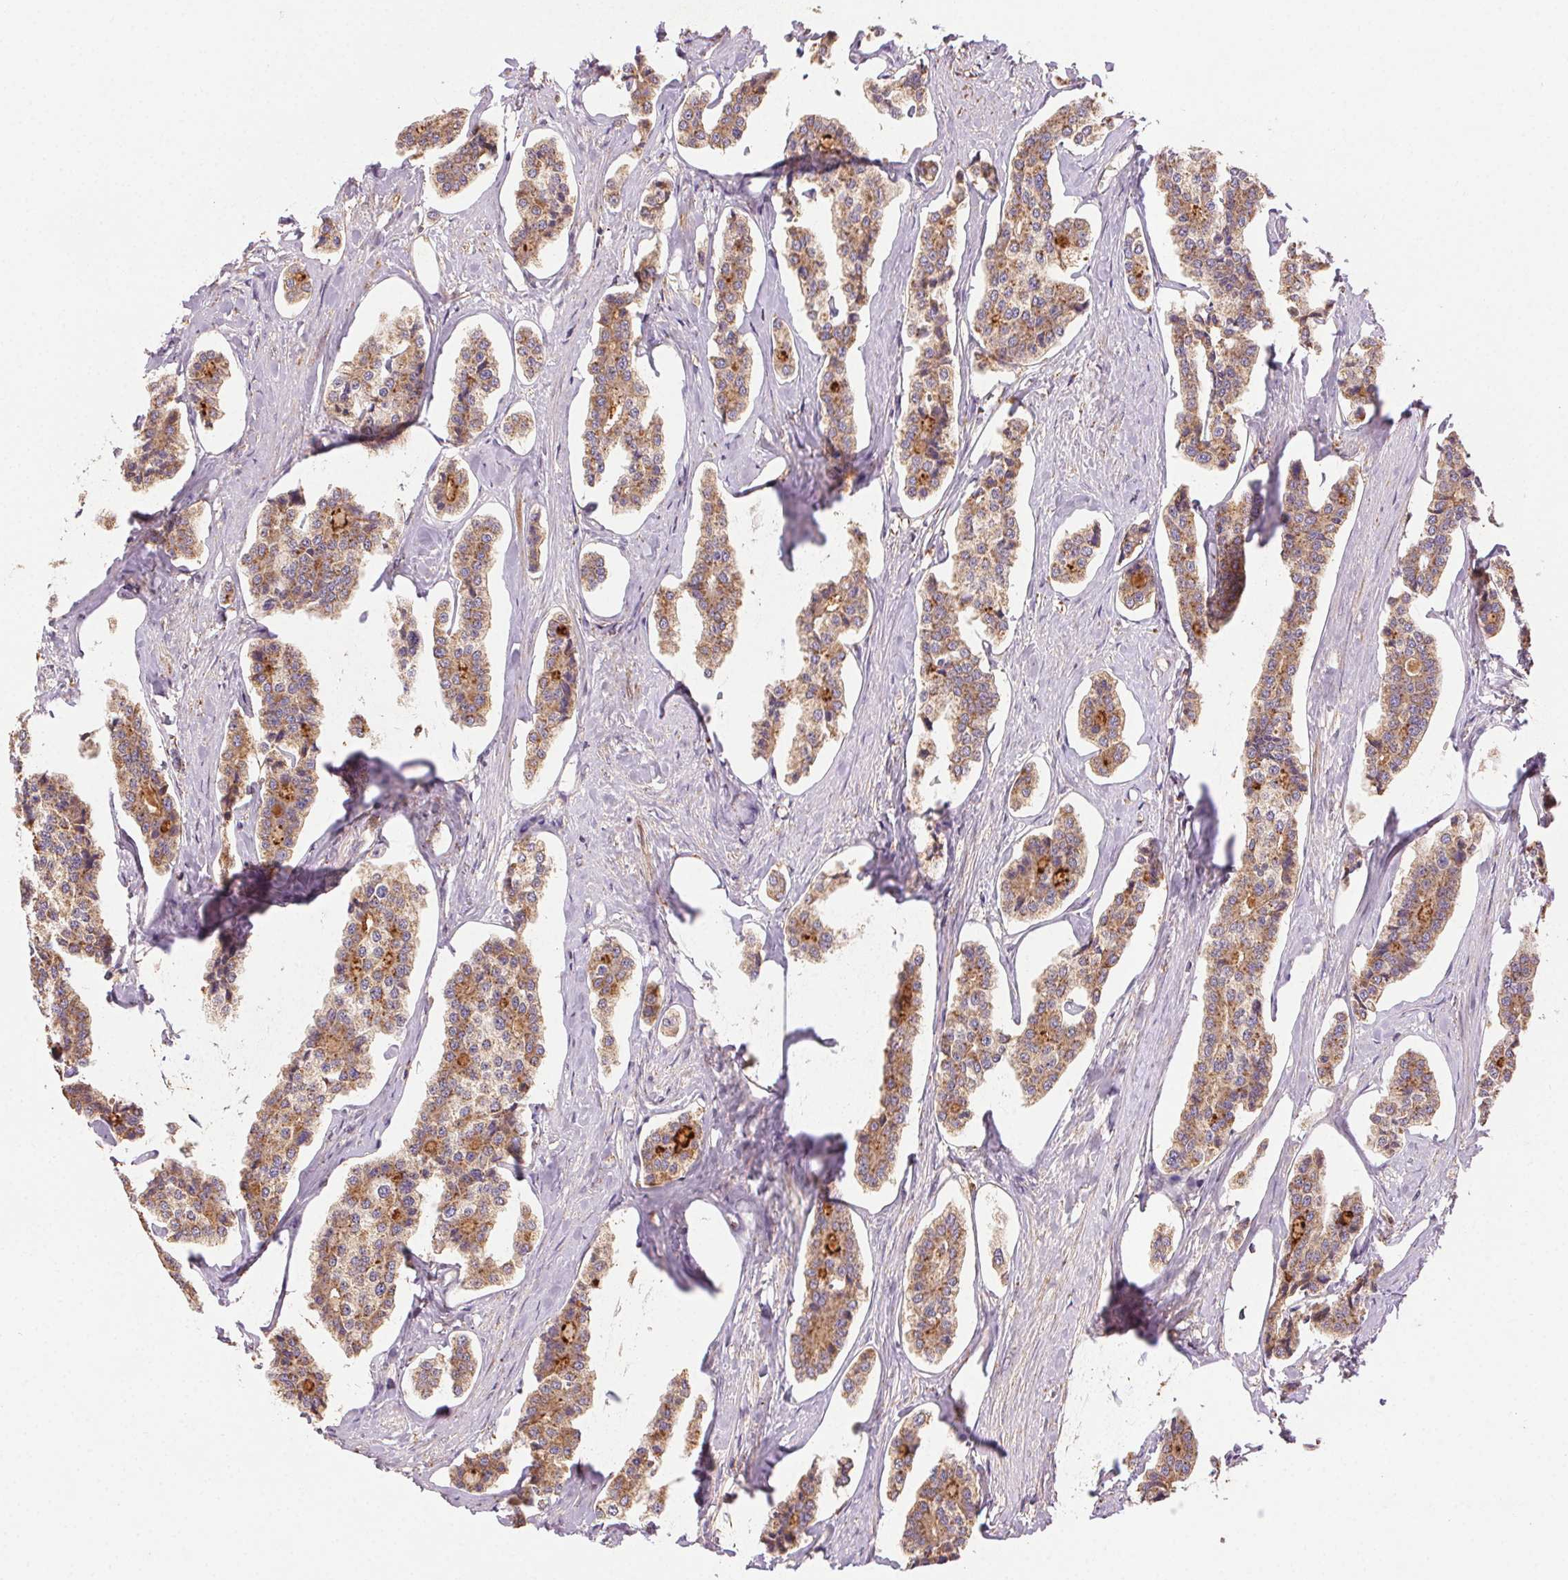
{"staining": {"intensity": "moderate", "quantity": ">75%", "location": "cytoplasmic/membranous"}, "tissue": "carcinoid", "cell_type": "Tumor cells", "image_type": "cancer", "snomed": [{"axis": "morphology", "description": "Carcinoid, malignant, NOS"}, {"axis": "topography", "description": "Small intestine"}], "caption": "Protein expression by IHC demonstrates moderate cytoplasmic/membranous expression in about >75% of tumor cells in carcinoid (malignant). The staining is performed using DAB brown chromogen to label protein expression. The nuclei are counter-stained blue using hematoxylin.", "gene": "FNBP1L", "patient": {"sex": "female", "age": 65}}